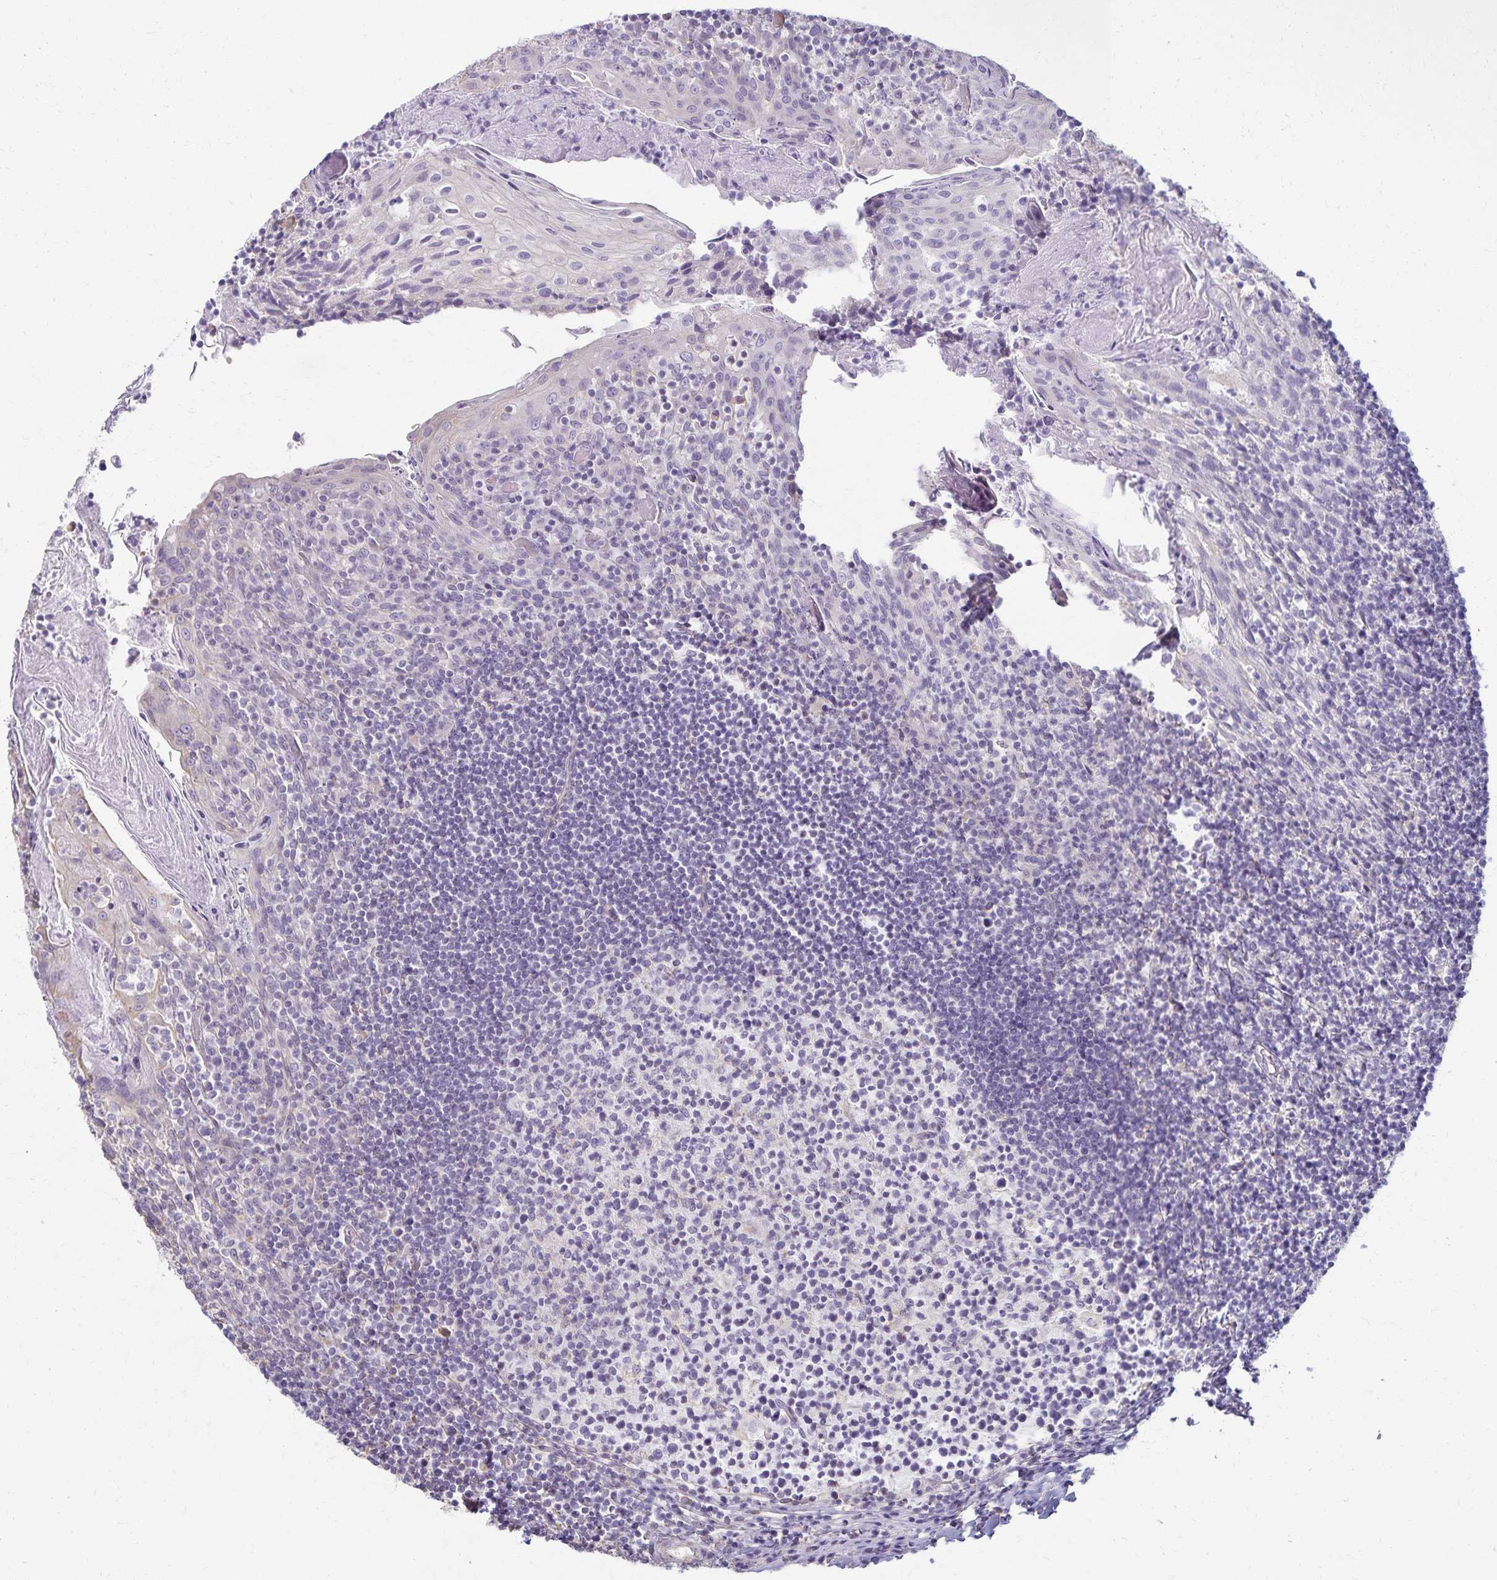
{"staining": {"intensity": "negative", "quantity": "none", "location": "none"}, "tissue": "tonsil", "cell_type": "Germinal center cells", "image_type": "normal", "snomed": [{"axis": "morphology", "description": "Normal tissue, NOS"}, {"axis": "topography", "description": "Tonsil"}], "caption": "Immunohistochemical staining of unremarkable tonsil reveals no significant expression in germinal center cells. (Stains: DAB immunohistochemistry (IHC) with hematoxylin counter stain, Microscopy: brightfield microscopy at high magnification).", "gene": "KISS1", "patient": {"sex": "female", "age": 10}}